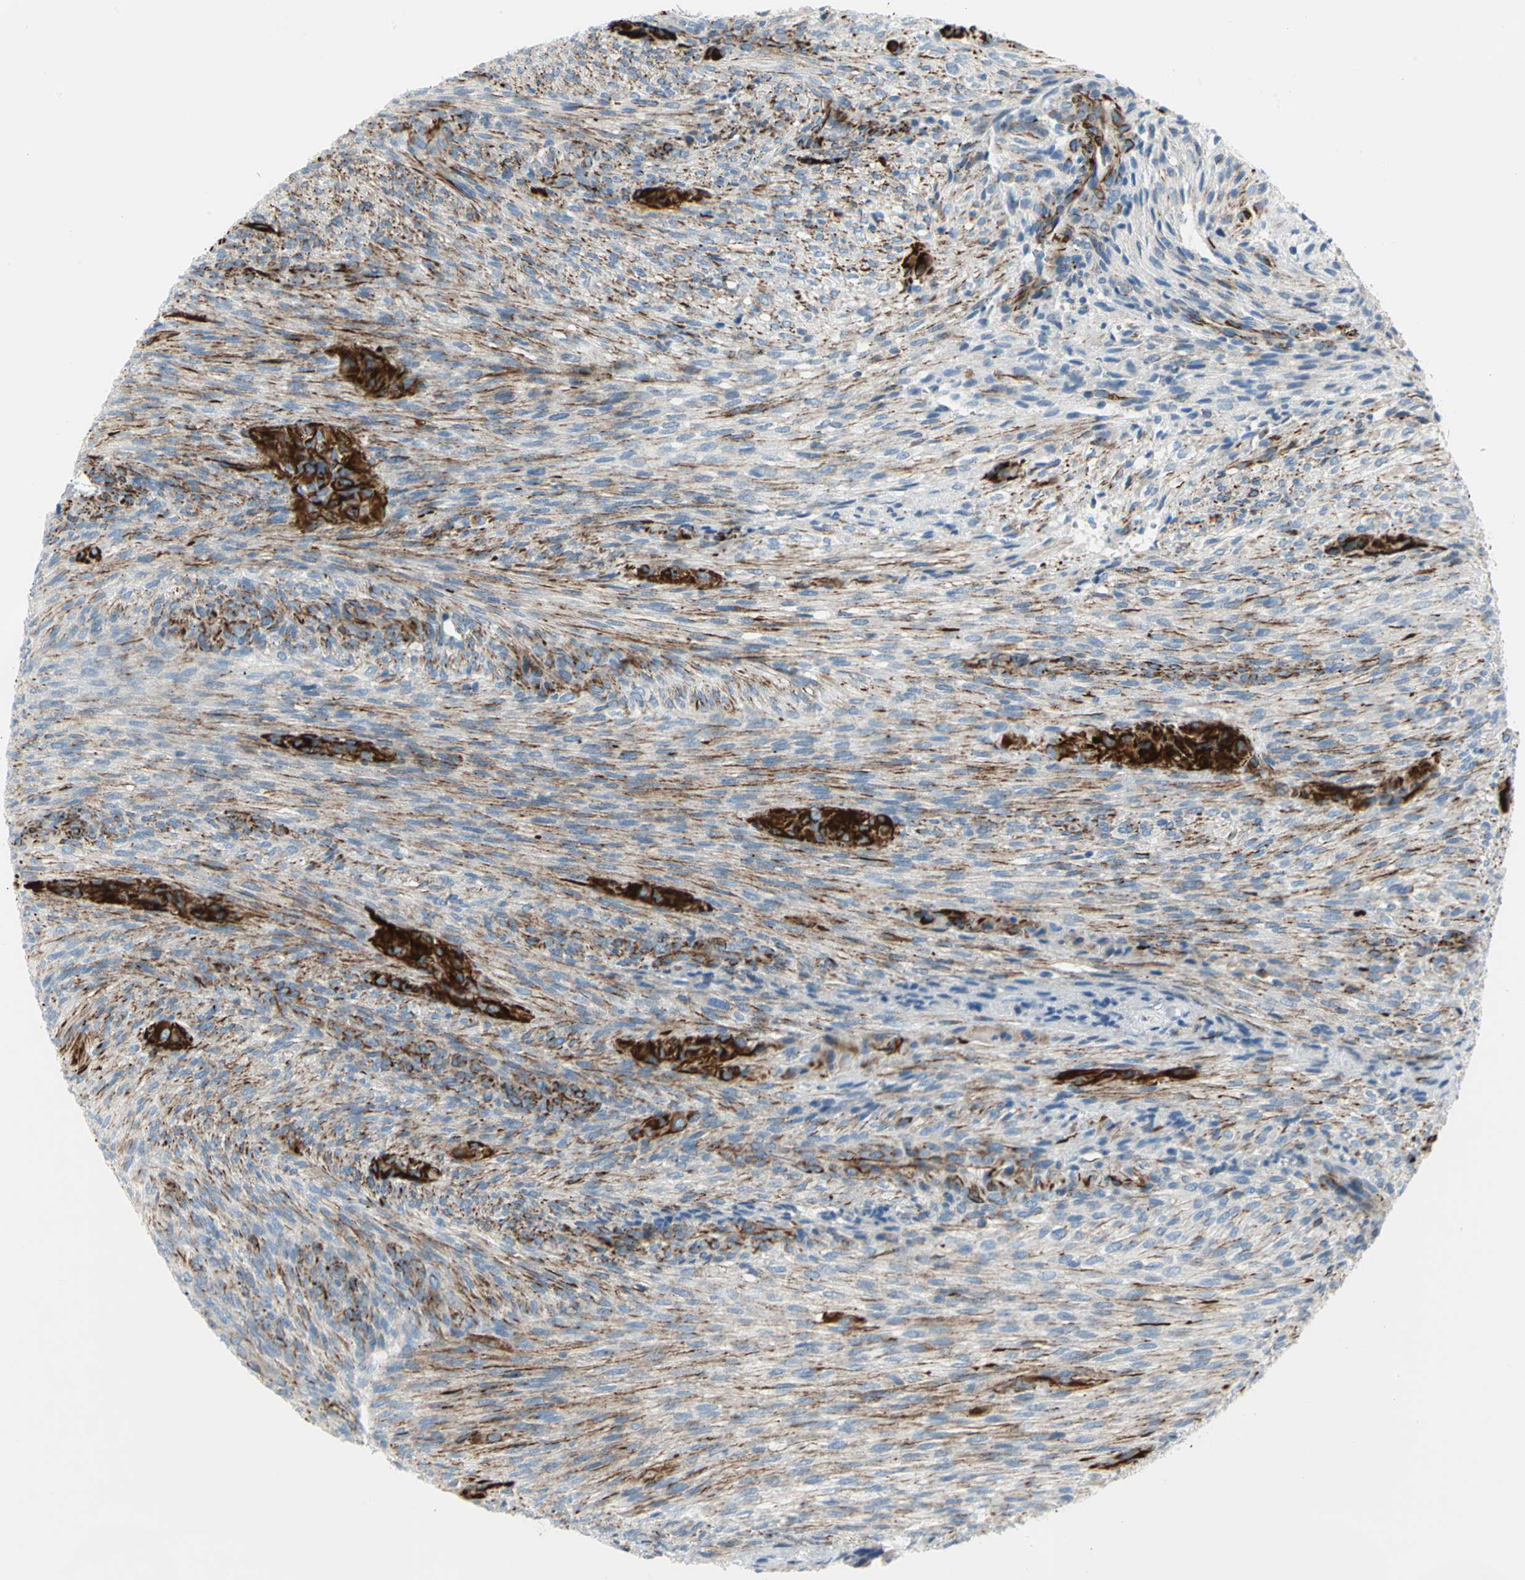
{"staining": {"intensity": "strong", "quantity": "25%-75%", "location": "cytoplasmic/membranous"}, "tissue": "glioma", "cell_type": "Tumor cells", "image_type": "cancer", "snomed": [{"axis": "morphology", "description": "Glioma, malignant, High grade"}, {"axis": "topography", "description": "Cerebral cortex"}], "caption": "A brown stain highlights strong cytoplasmic/membranous expression of a protein in high-grade glioma (malignant) tumor cells.", "gene": "ALOX15", "patient": {"sex": "female", "age": 55}}